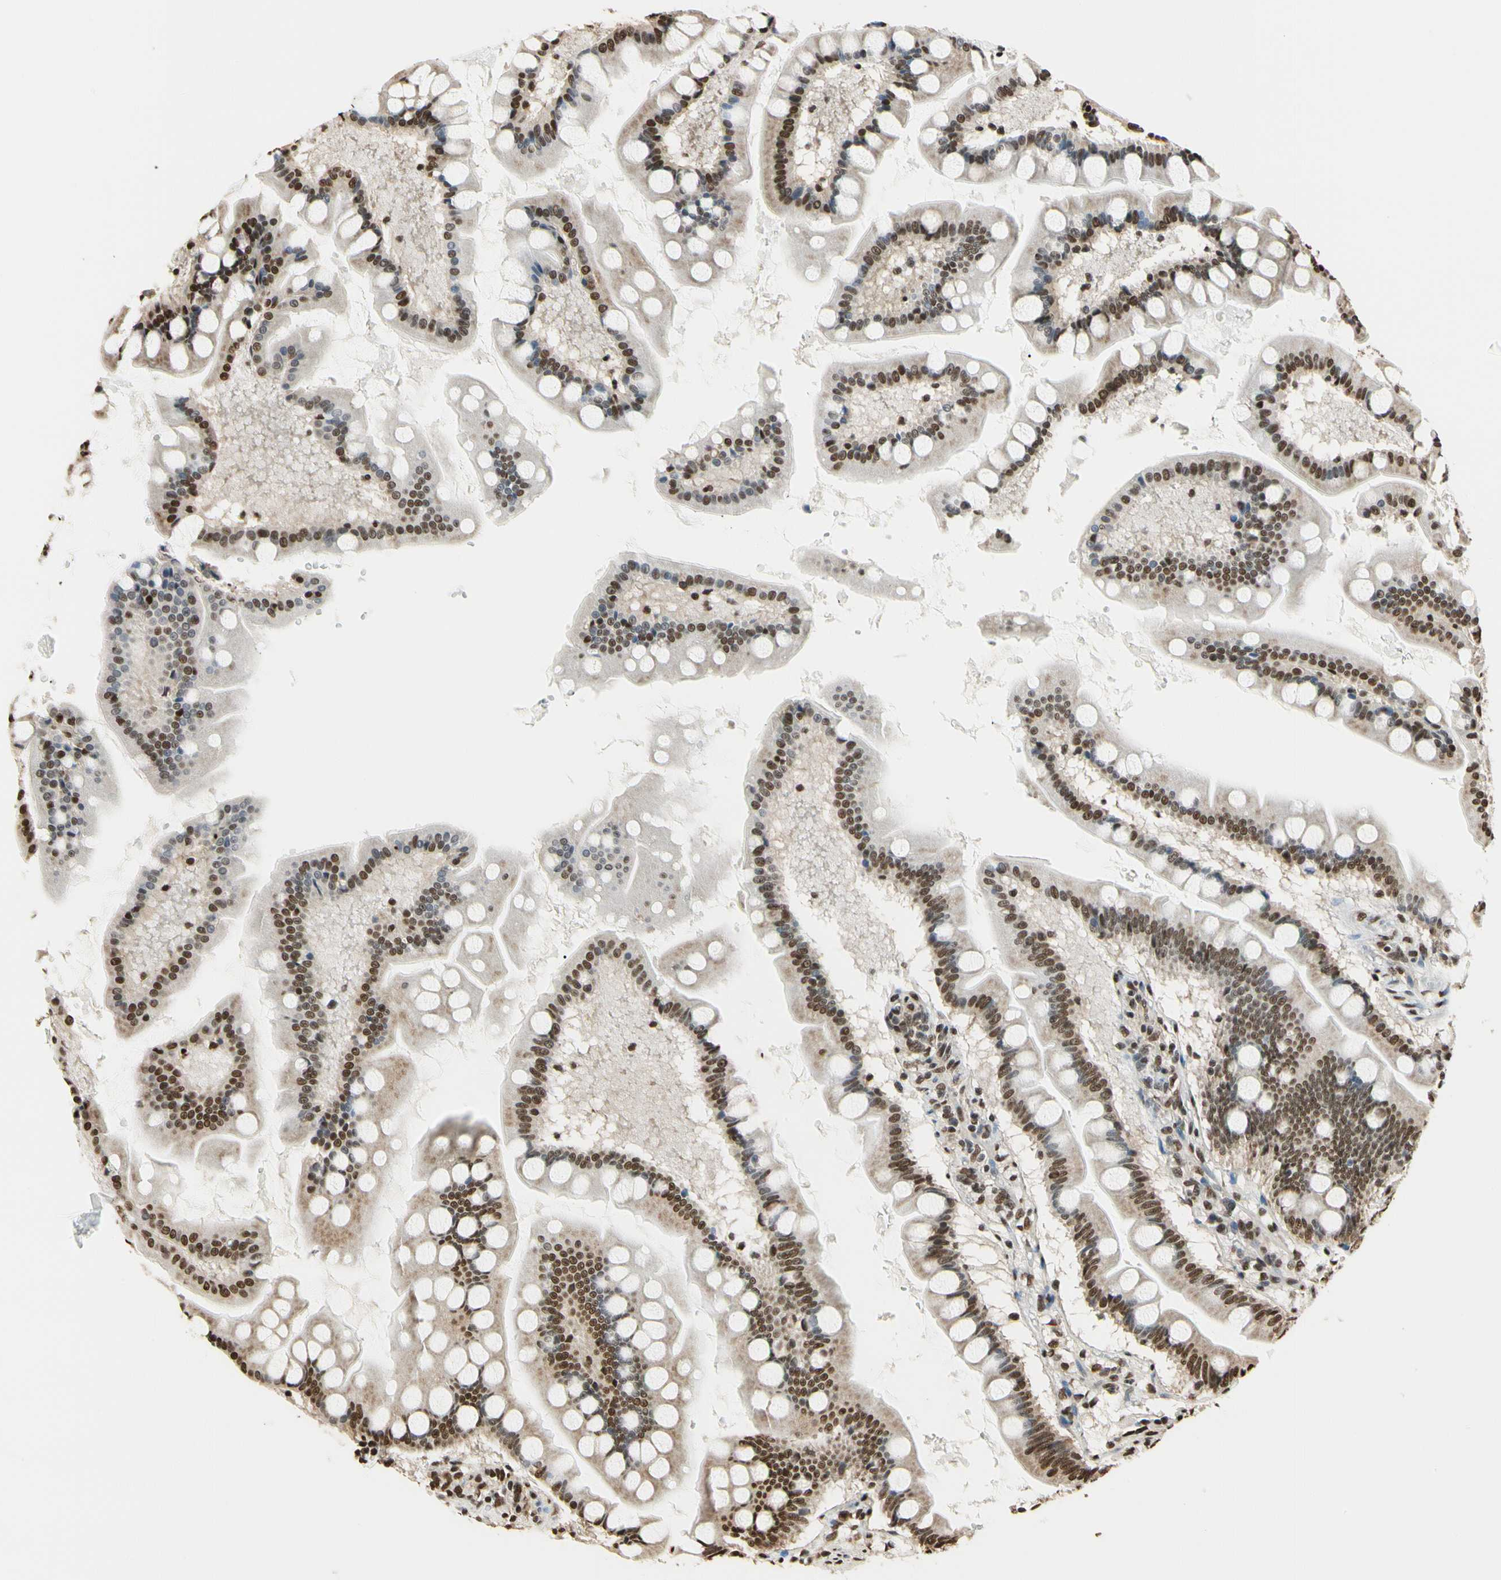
{"staining": {"intensity": "moderate", "quantity": ">75%", "location": "cytoplasmic/membranous,nuclear"}, "tissue": "small intestine", "cell_type": "Glandular cells", "image_type": "normal", "snomed": [{"axis": "morphology", "description": "Normal tissue, NOS"}, {"axis": "topography", "description": "Small intestine"}], "caption": "Immunohistochemistry (IHC) histopathology image of benign human small intestine stained for a protein (brown), which shows medium levels of moderate cytoplasmic/membranous,nuclear staining in about >75% of glandular cells.", "gene": "HNRNPK", "patient": {"sex": "male", "age": 41}}